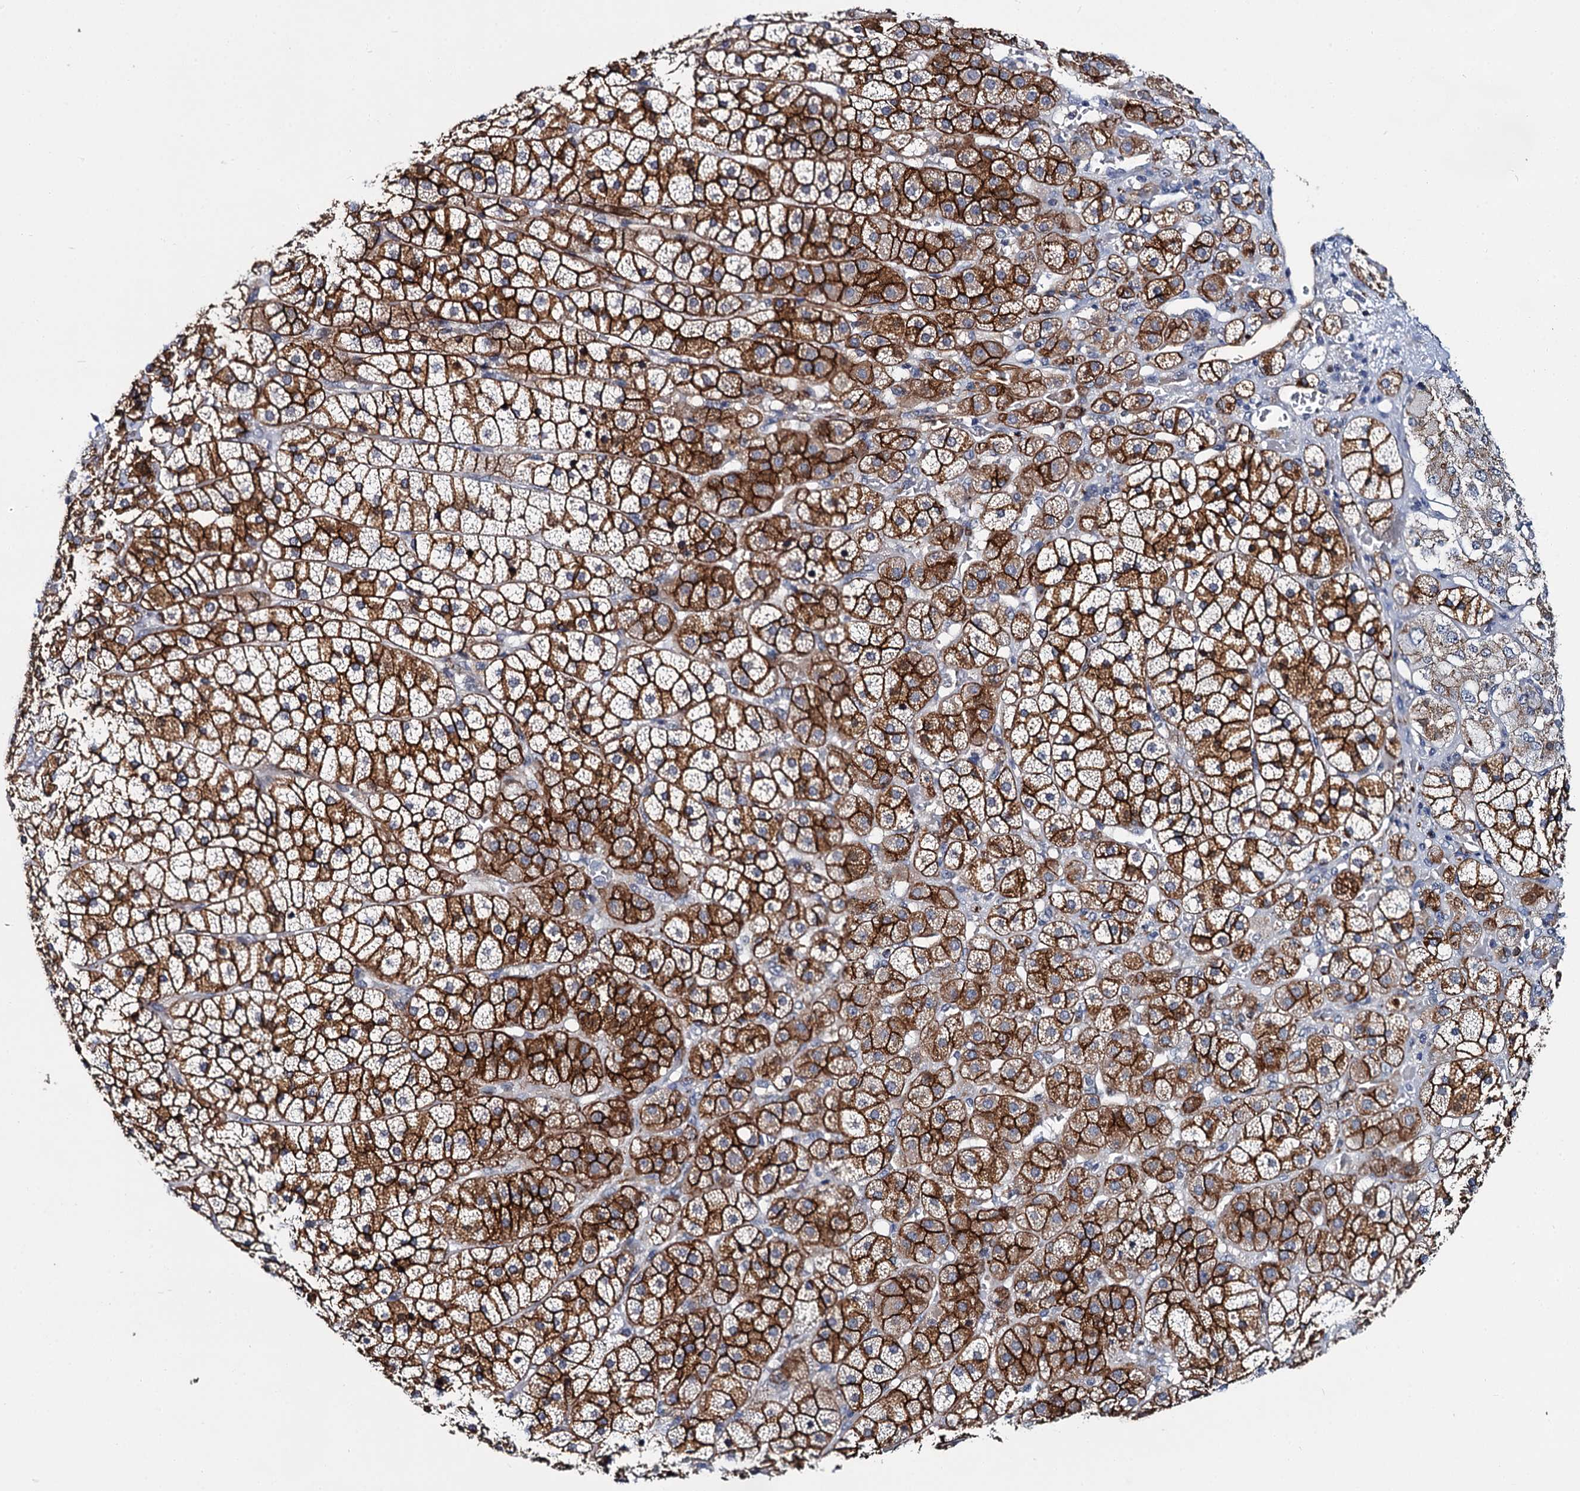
{"staining": {"intensity": "strong", "quantity": ">75%", "location": "cytoplasmic/membranous"}, "tissue": "adrenal gland", "cell_type": "Glandular cells", "image_type": "normal", "snomed": [{"axis": "morphology", "description": "Normal tissue, NOS"}, {"axis": "topography", "description": "Adrenal gland"}], "caption": "Adrenal gland stained with IHC shows strong cytoplasmic/membranous expression in approximately >75% of glandular cells. (brown staining indicates protein expression, while blue staining denotes nuclei).", "gene": "ABLIM1", "patient": {"sex": "female", "age": 44}}